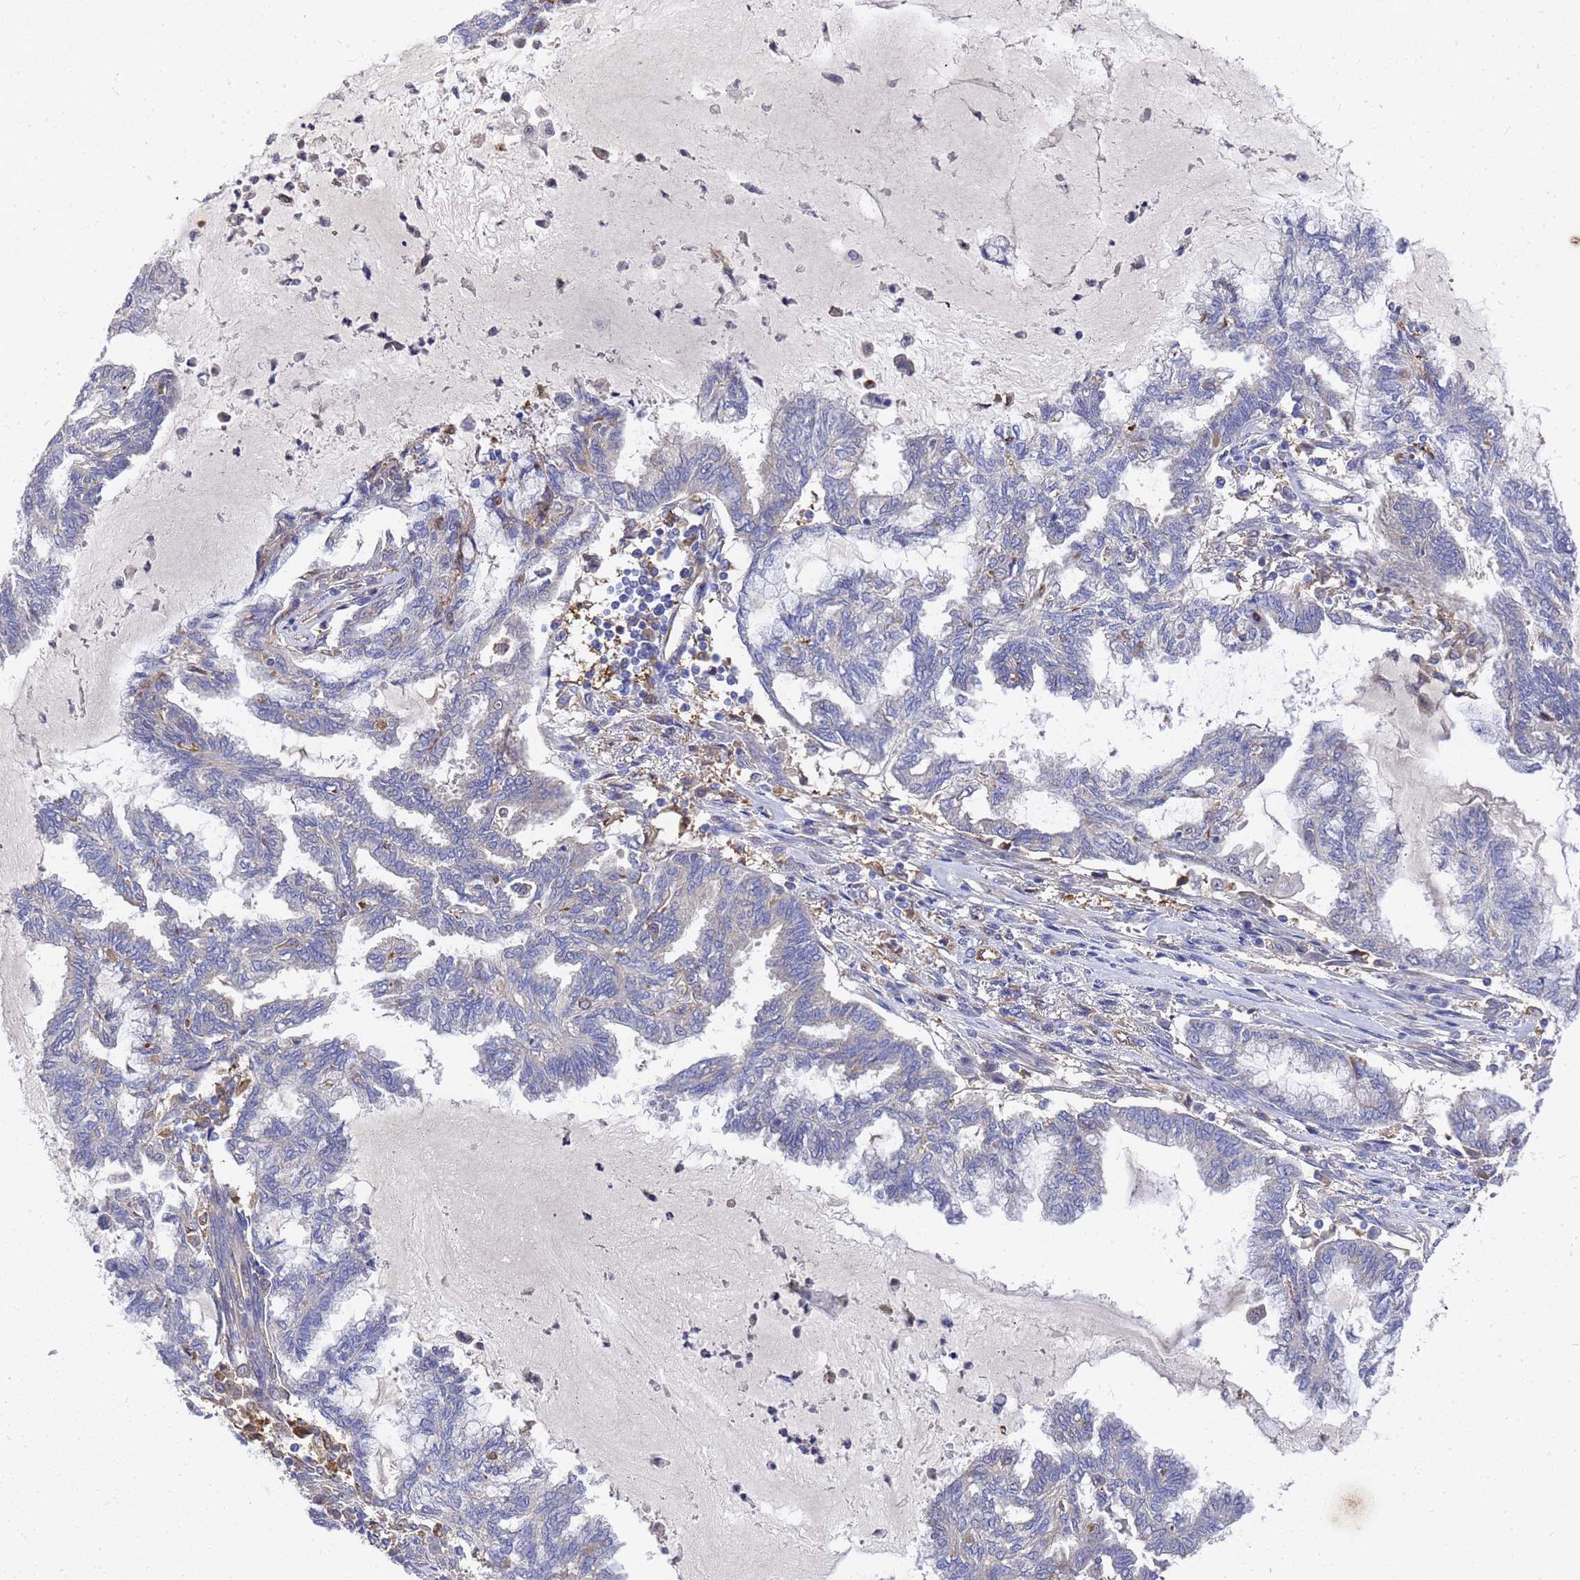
{"staining": {"intensity": "negative", "quantity": "none", "location": "none"}, "tissue": "endometrial cancer", "cell_type": "Tumor cells", "image_type": "cancer", "snomed": [{"axis": "morphology", "description": "Adenocarcinoma, NOS"}, {"axis": "topography", "description": "Endometrium"}], "caption": "High magnification brightfield microscopy of endometrial adenocarcinoma stained with DAB (3,3'-diaminobenzidine) (brown) and counterstained with hematoxylin (blue): tumor cells show no significant expression. (DAB (3,3'-diaminobenzidine) immunohistochemistry (IHC) with hematoxylin counter stain).", "gene": "SLC35E2B", "patient": {"sex": "female", "age": 86}}